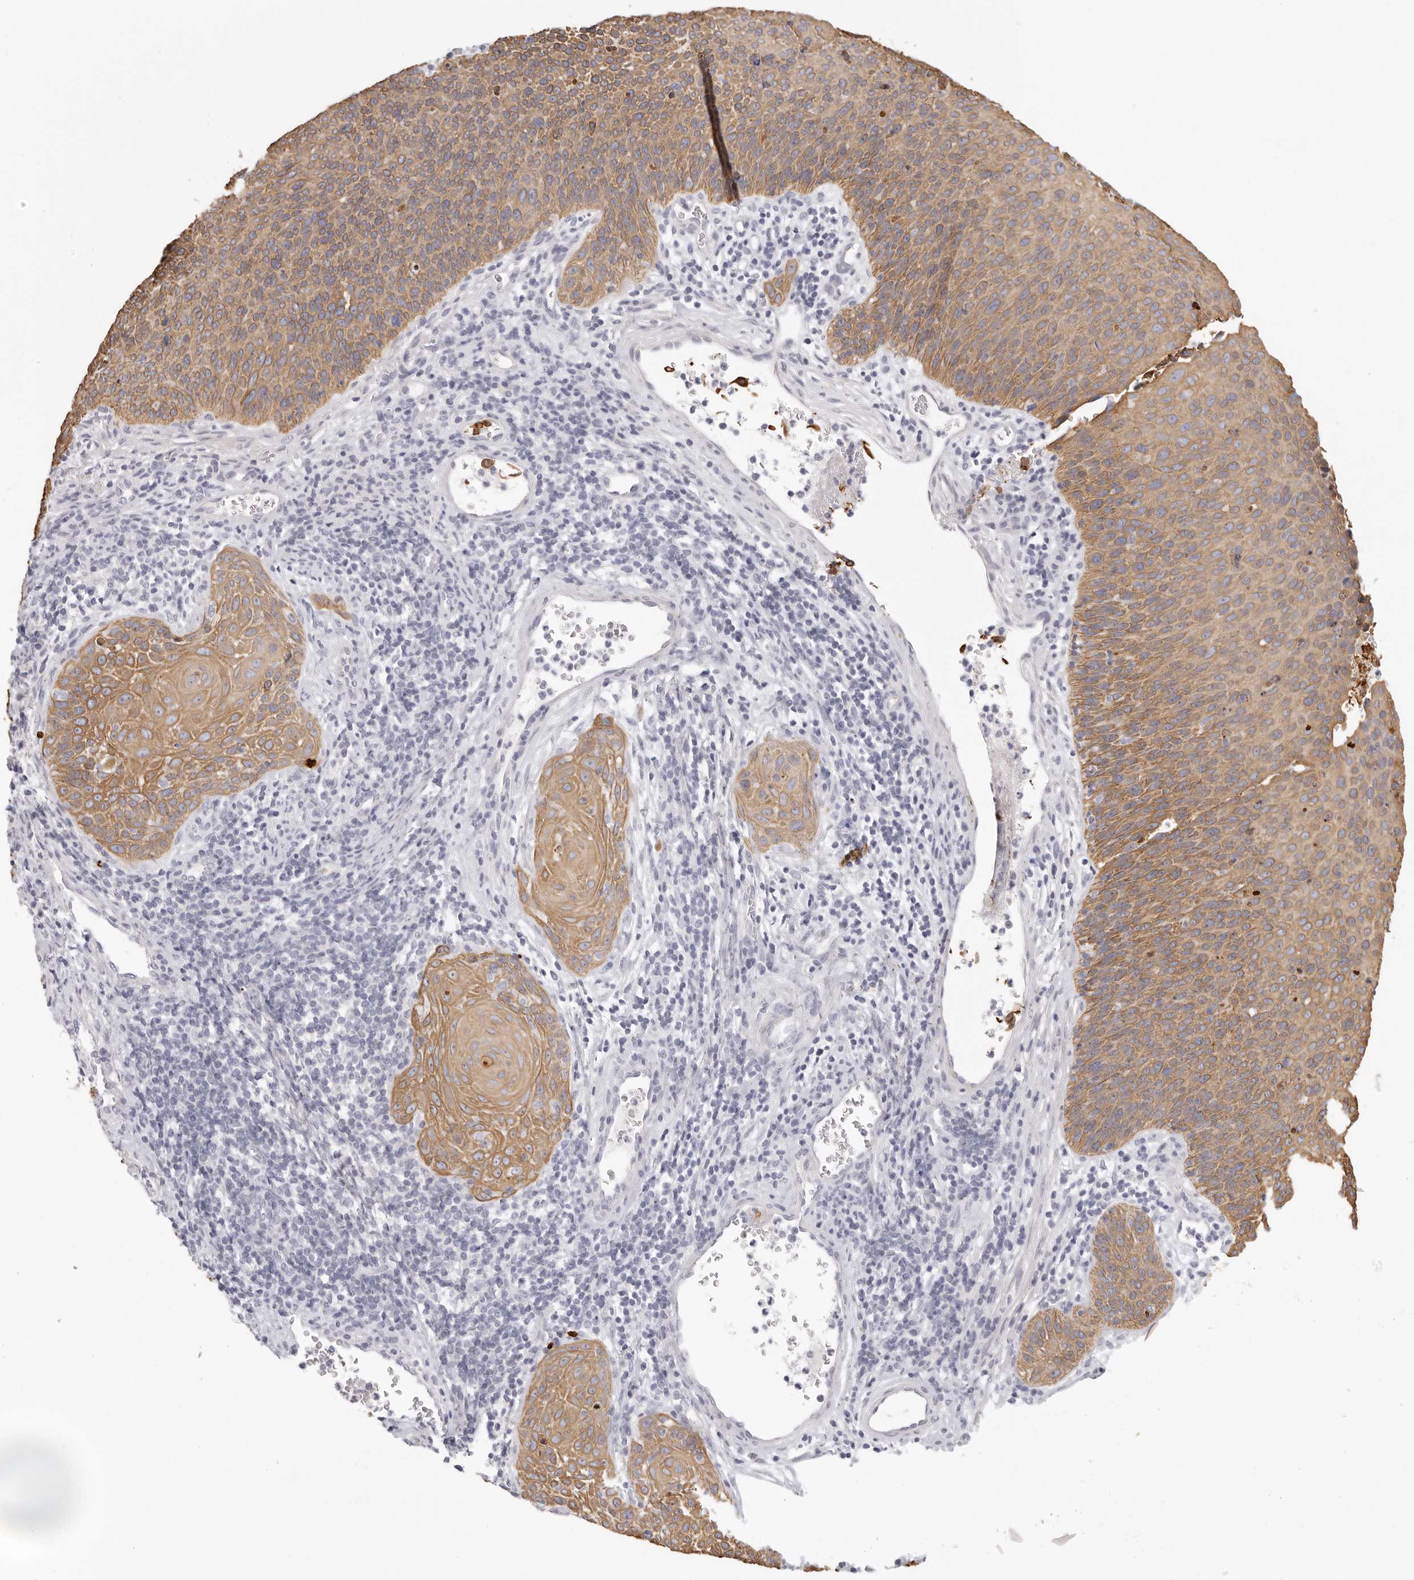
{"staining": {"intensity": "moderate", "quantity": ">75%", "location": "cytoplasmic/membranous"}, "tissue": "cervical cancer", "cell_type": "Tumor cells", "image_type": "cancer", "snomed": [{"axis": "morphology", "description": "Squamous cell carcinoma, NOS"}, {"axis": "topography", "description": "Cervix"}], "caption": "Tumor cells show medium levels of moderate cytoplasmic/membranous expression in approximately >75% of cells in human cervical cancer.", "gene": "RXFP1", "patient": {"sex": "female", "age": 55}}